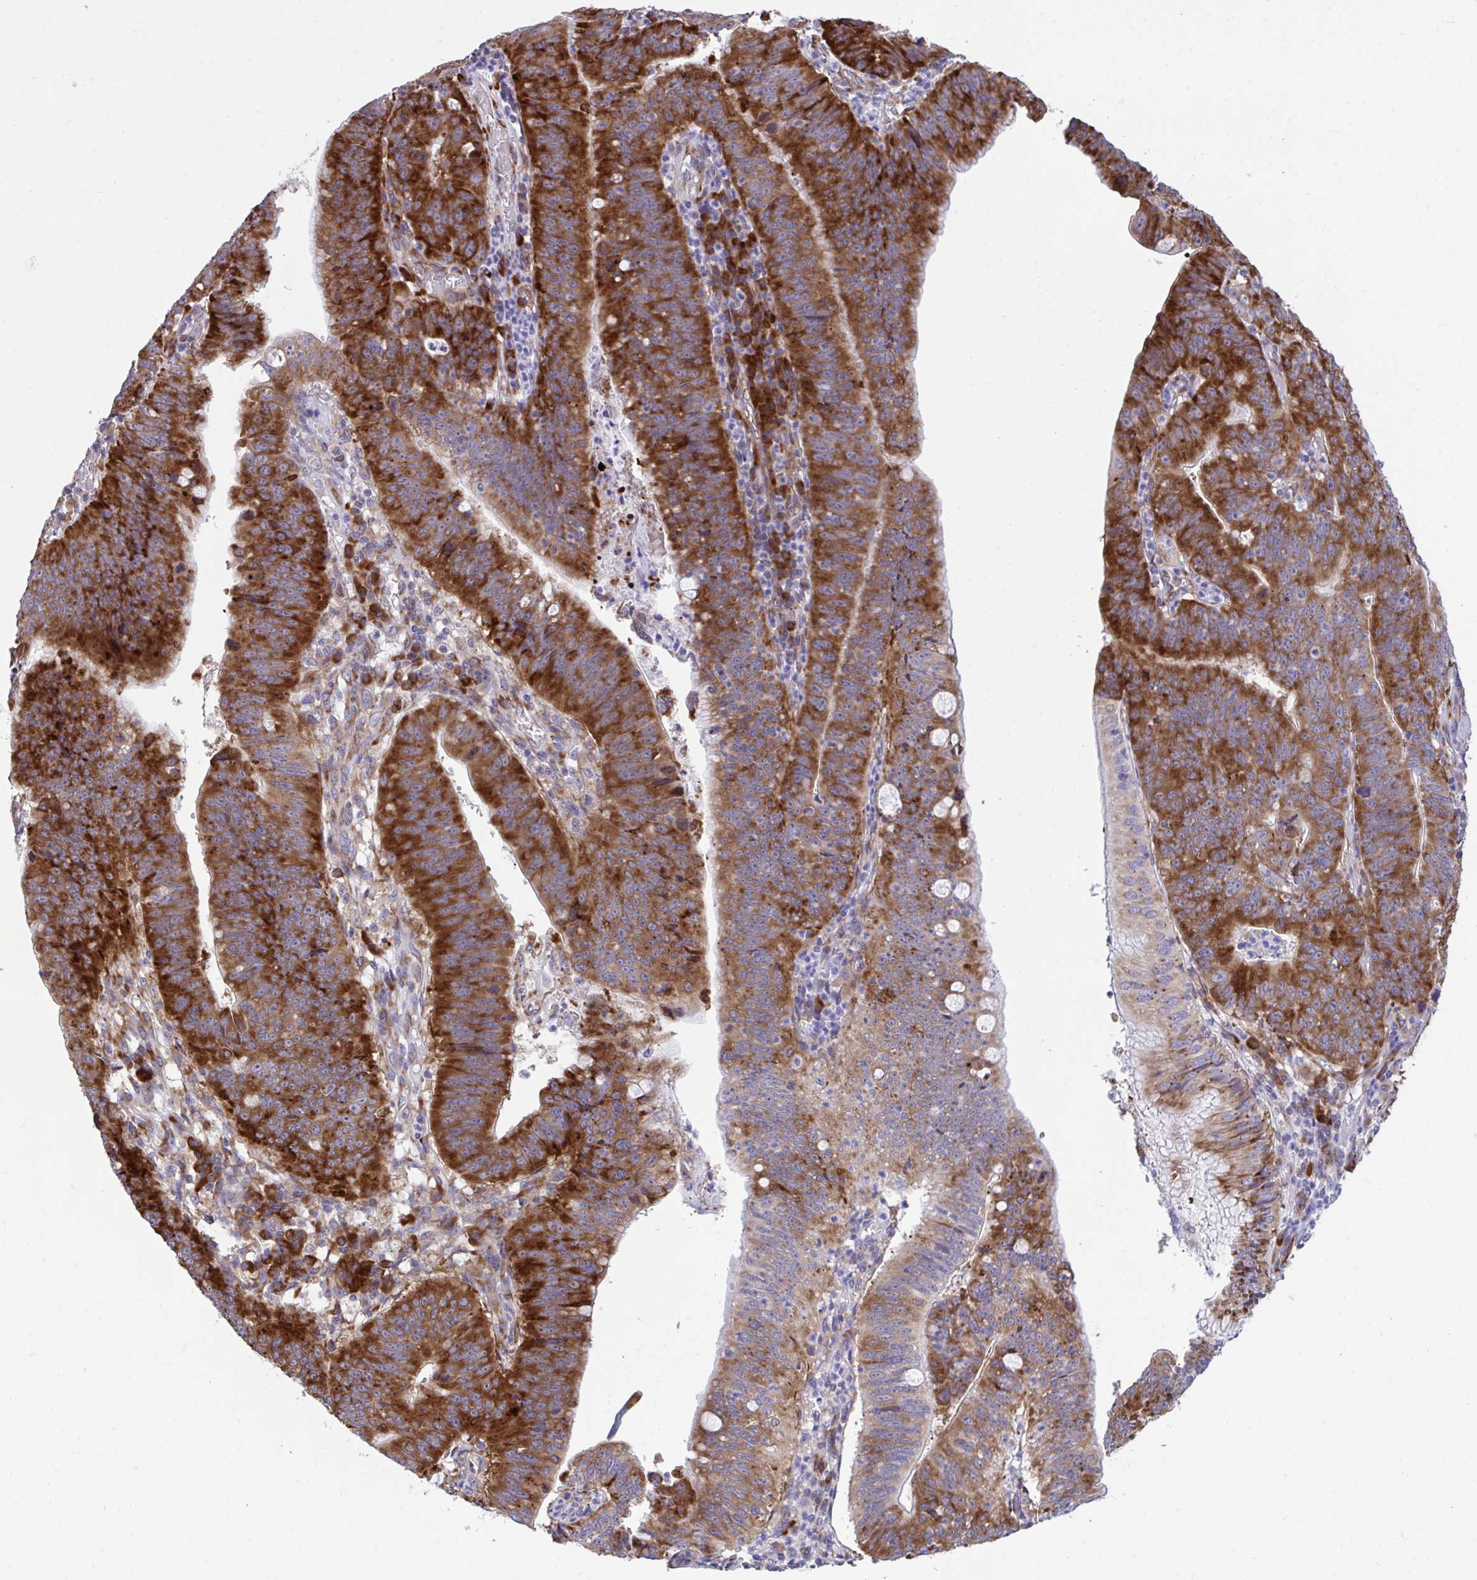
{"staining": {"intensity": "strong", "quantity": ">75%", "location": "cytoplasmic/membranous"}, "tissue": "stomach cancer", "cell_type": "Tumor cells", "image_type": "cancer", "snomed": [{"axis": "morphology", "description": "Adenocarcinoma, NOS"}, {"axis": "topography", "description": "Stomach"}], "caption": "A high amount of strong cytoplasmic/membranous expression is seen in approximately >75% of tumor cells in stomach adenocarcinoma tissue.", "gene": "RPS15", "patient": {"sex": "male", "age": 59}}